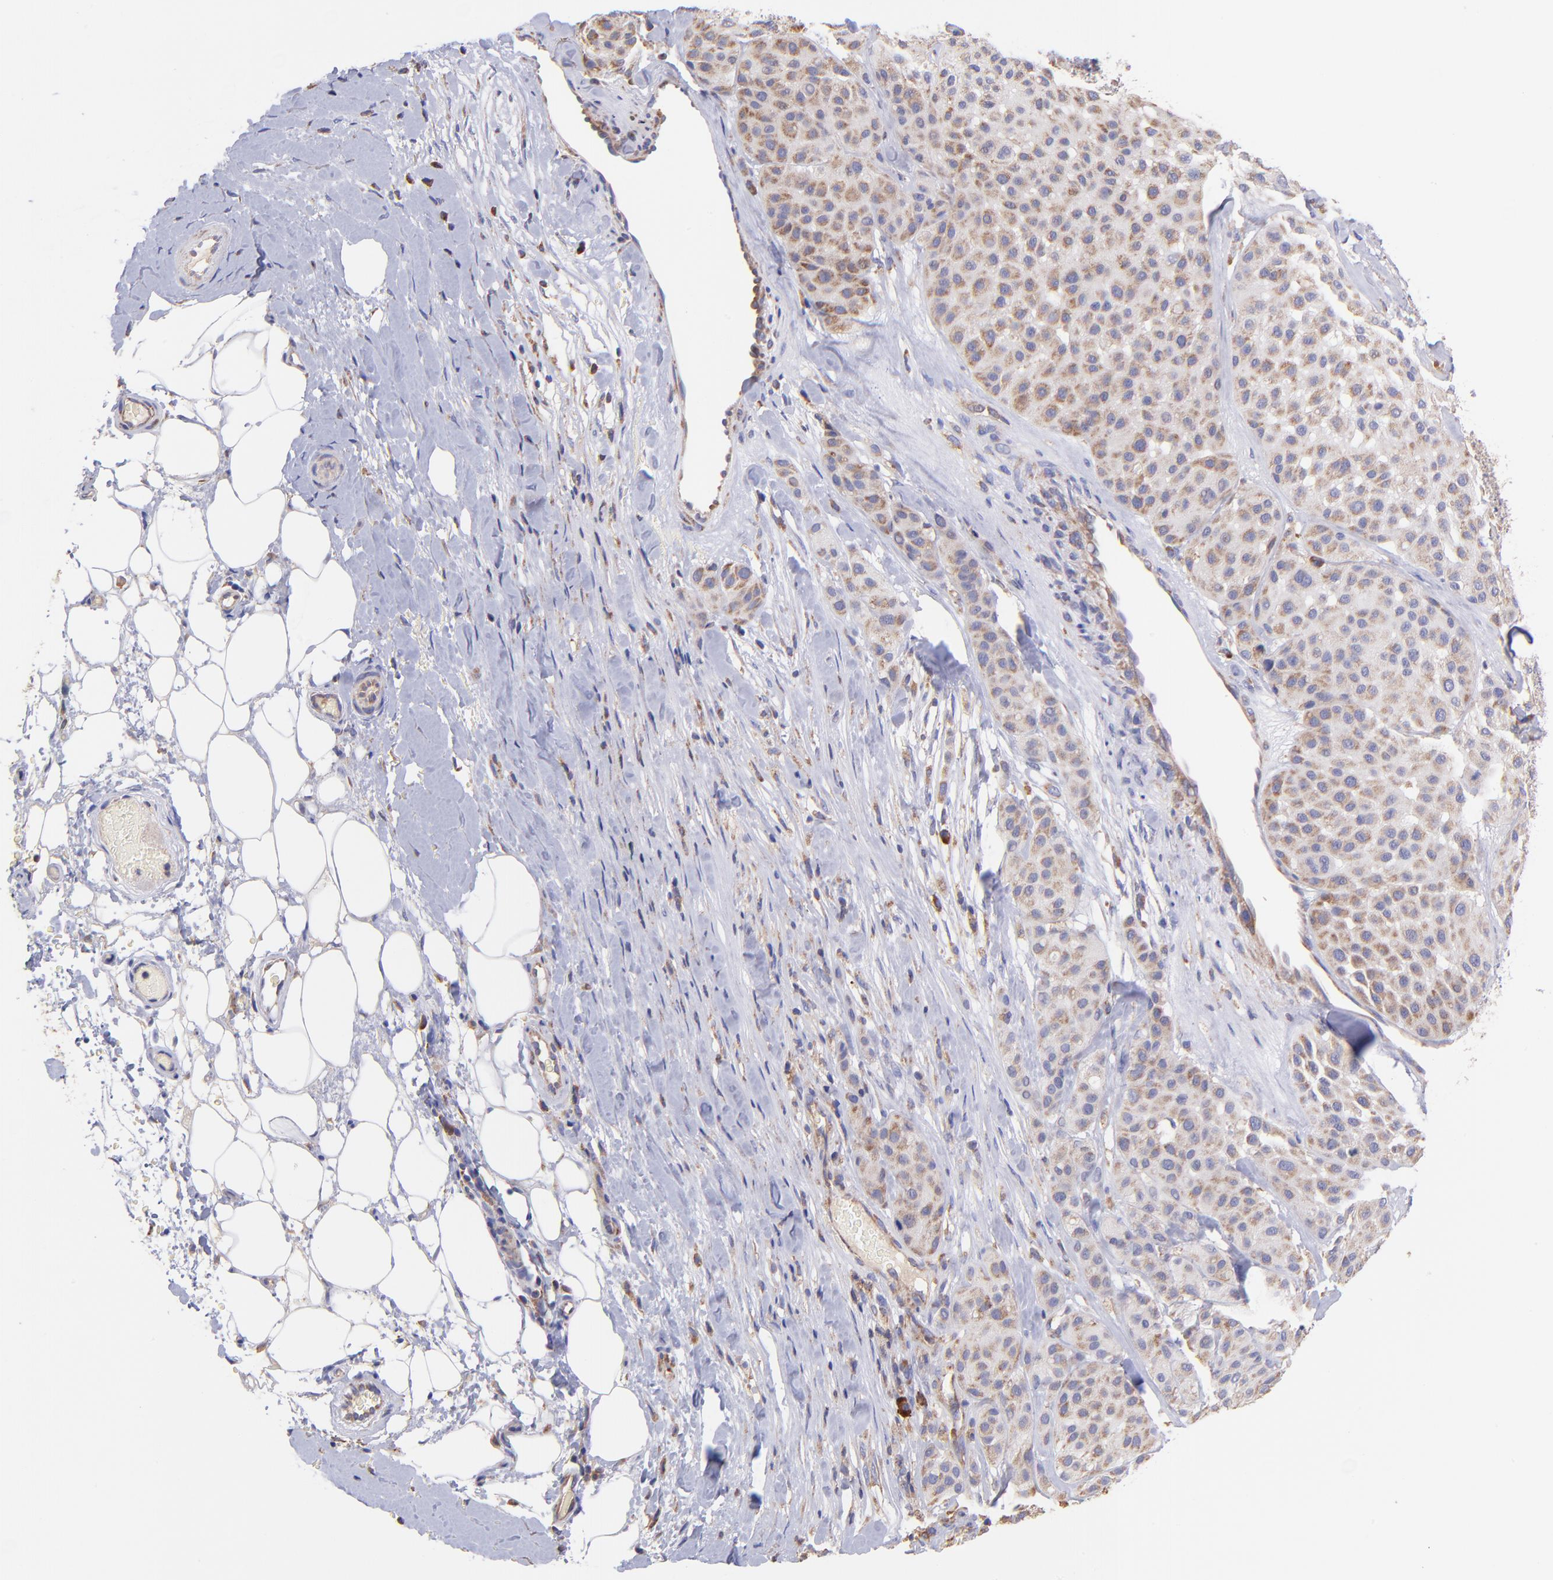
{"staining": {"intensity": "weak", "quantity": ">75%", "location": "cytoplasmic/membranous"}, "tissue": "melanoma", "cell_type": "Tumor cells", "image_type": "cancer", "snomed": [{"axis": "morphology", "description": "Normal tissue, NOS"}, {"axis": "morphology", "description": "Malignant melanoma, Metastatic site"}, {"axis": "topography", "description": "Skin"}], "caption": "Immunohistochemical staining of malignant melanoma (metastatic site) shows low levels of weak cytoplasmic/membranous protein positivity in approximately >75% of tumor cells.", "gene": "PREX1", "patient": {"sex": "male", "age": 41}}